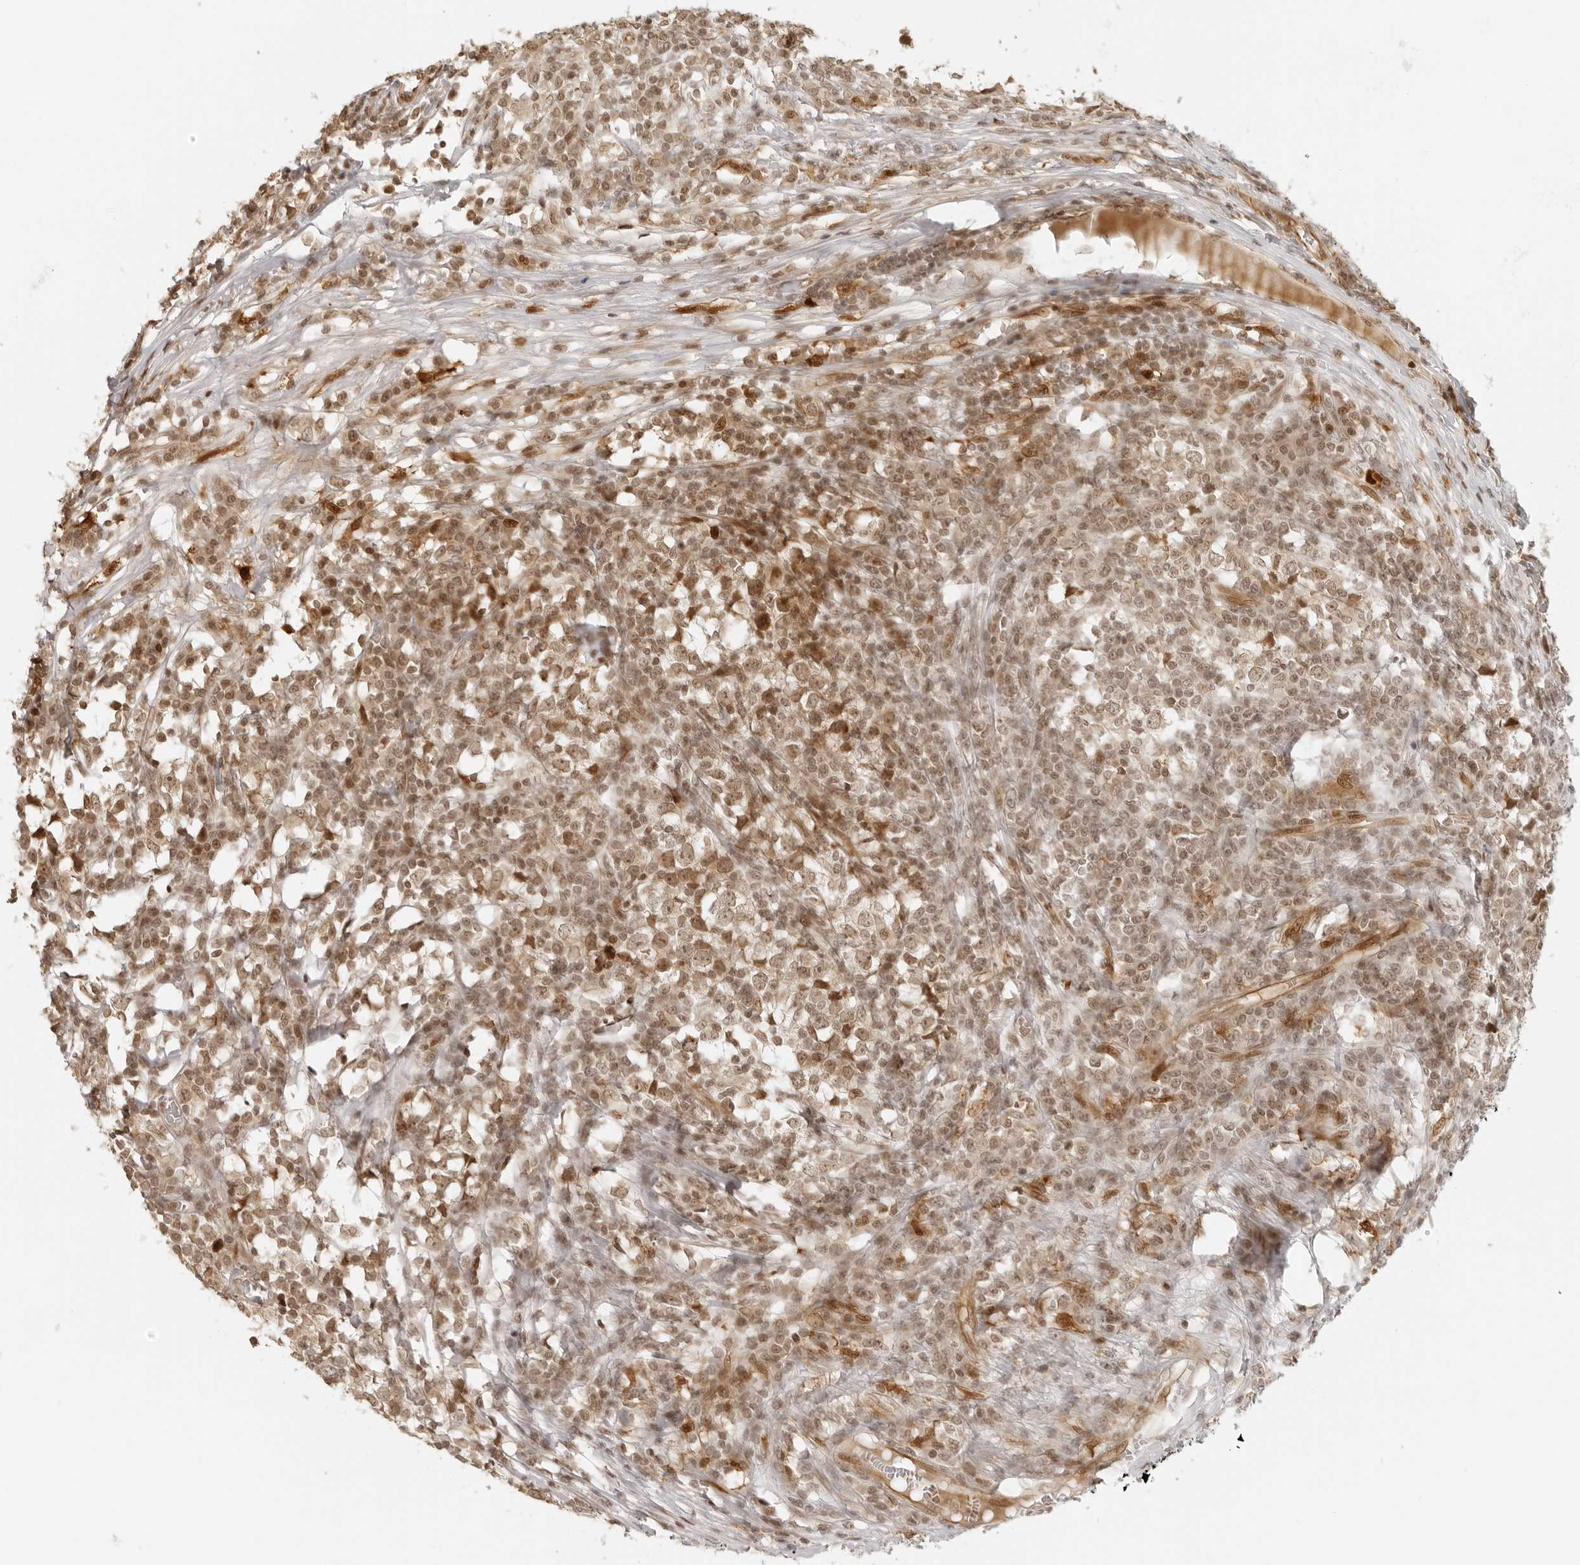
{"staining": {"intensity": "weak", "quantity": ">75%", "location": "nuclear"}, "tissue": "testis cancer", "cell_type": "Tumor cells", "image_type": "cancer", "snomed": [{"axis": "morphology", "description": "Seminoma, NOS"}, {"axis": "topography", "description": "Testis"}], "caption": "This is a micrograph of IHC staining of testis cancer (seminoma), which shows weak positivity in the nuclear of tumor cells.", "gene": "ZNF407", "patient": {"sex": "male", "age": 65}}